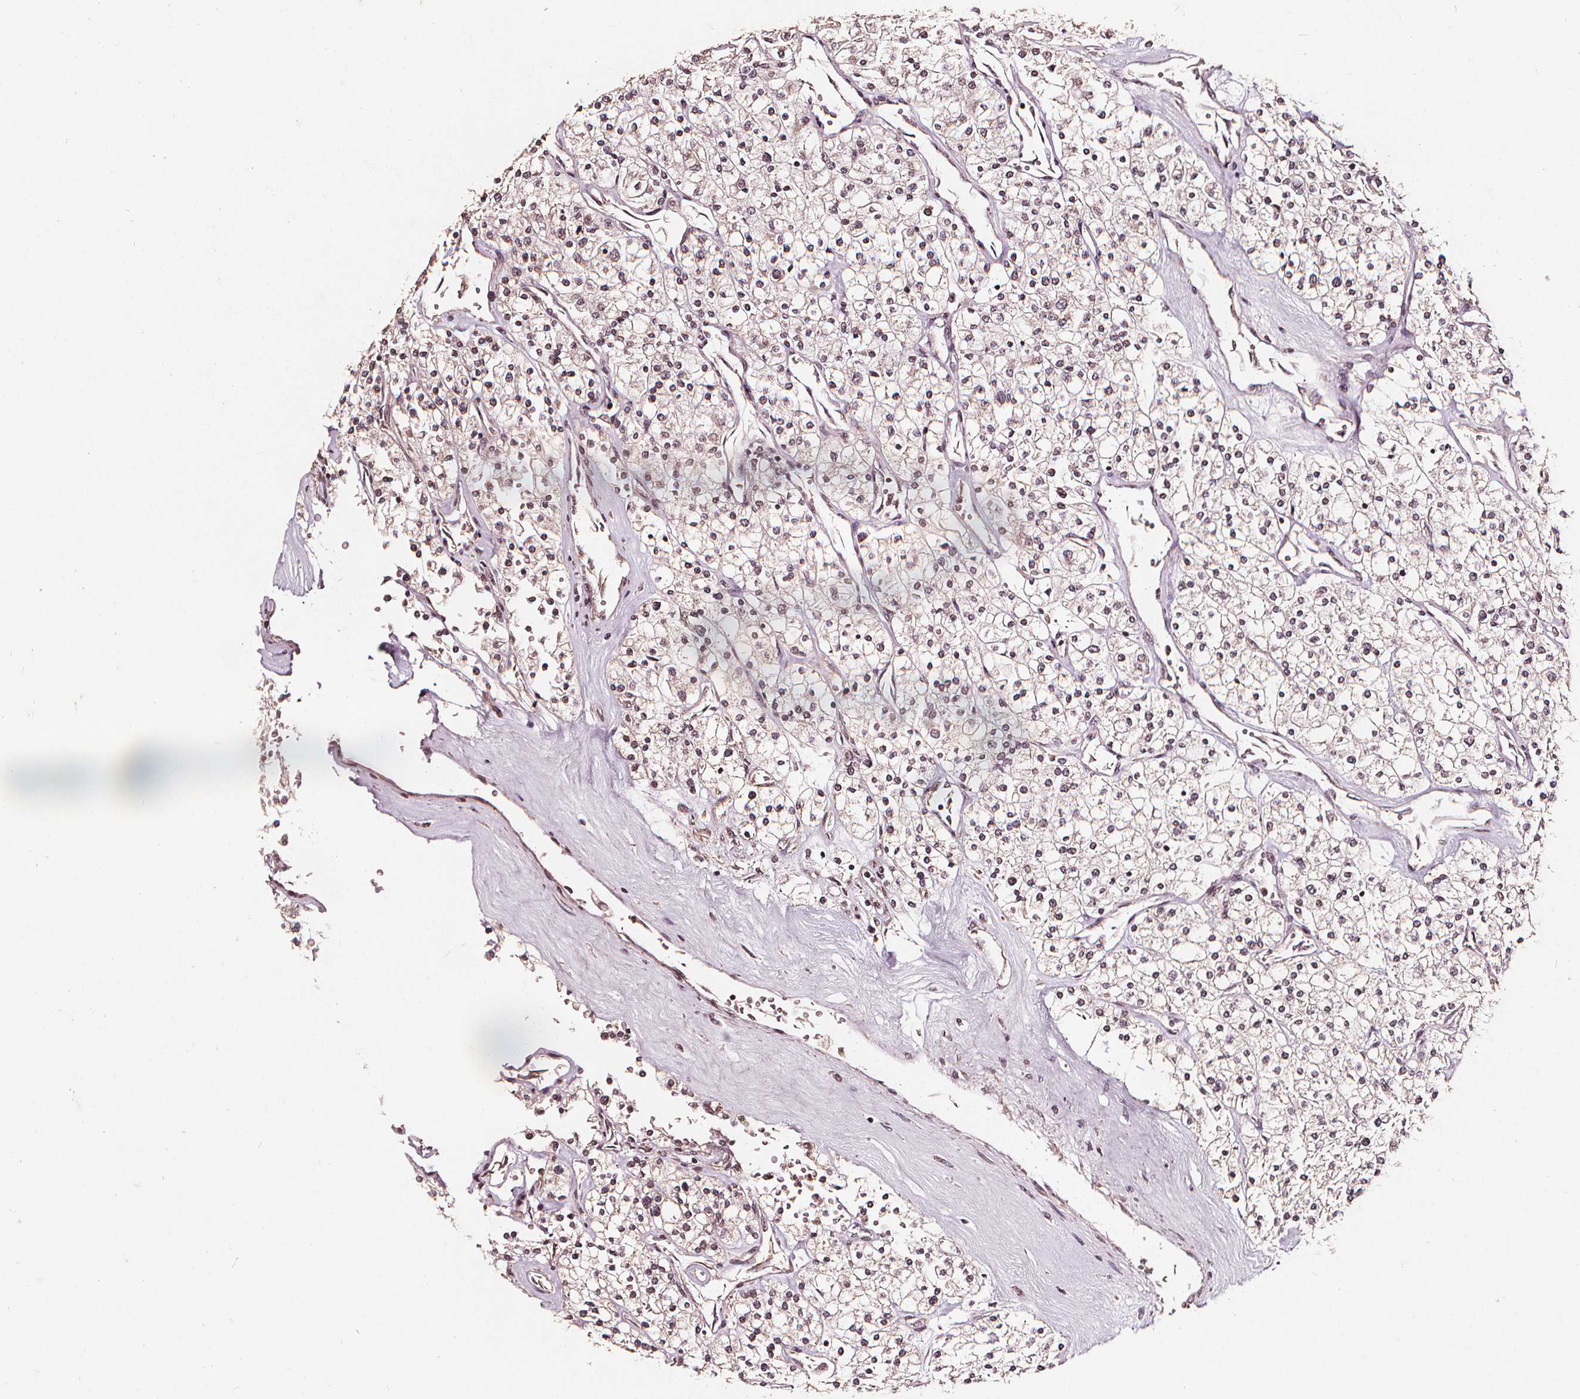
{"staining": {"intensity": "weak", "quantity": ">75%", "location": "cytoplasmic/membranous,nuclear"}, "tissue": "renal cancer", "cell_type": "Tumor cells", "image_type": "cancer", "snomed": [{"axis": "morphology", "description": "Adenocarcinoma, NOS"}, {"axis": "topography", "description": "Kidney"}], "caption": "Tumor cells reveal weak cytoplasmic/membranous and nuclear positivity in about >75% of cells in adenocarcinoma (renal).", "gene": "SMN1", "patient": {"sex": "male", "age": 80}}